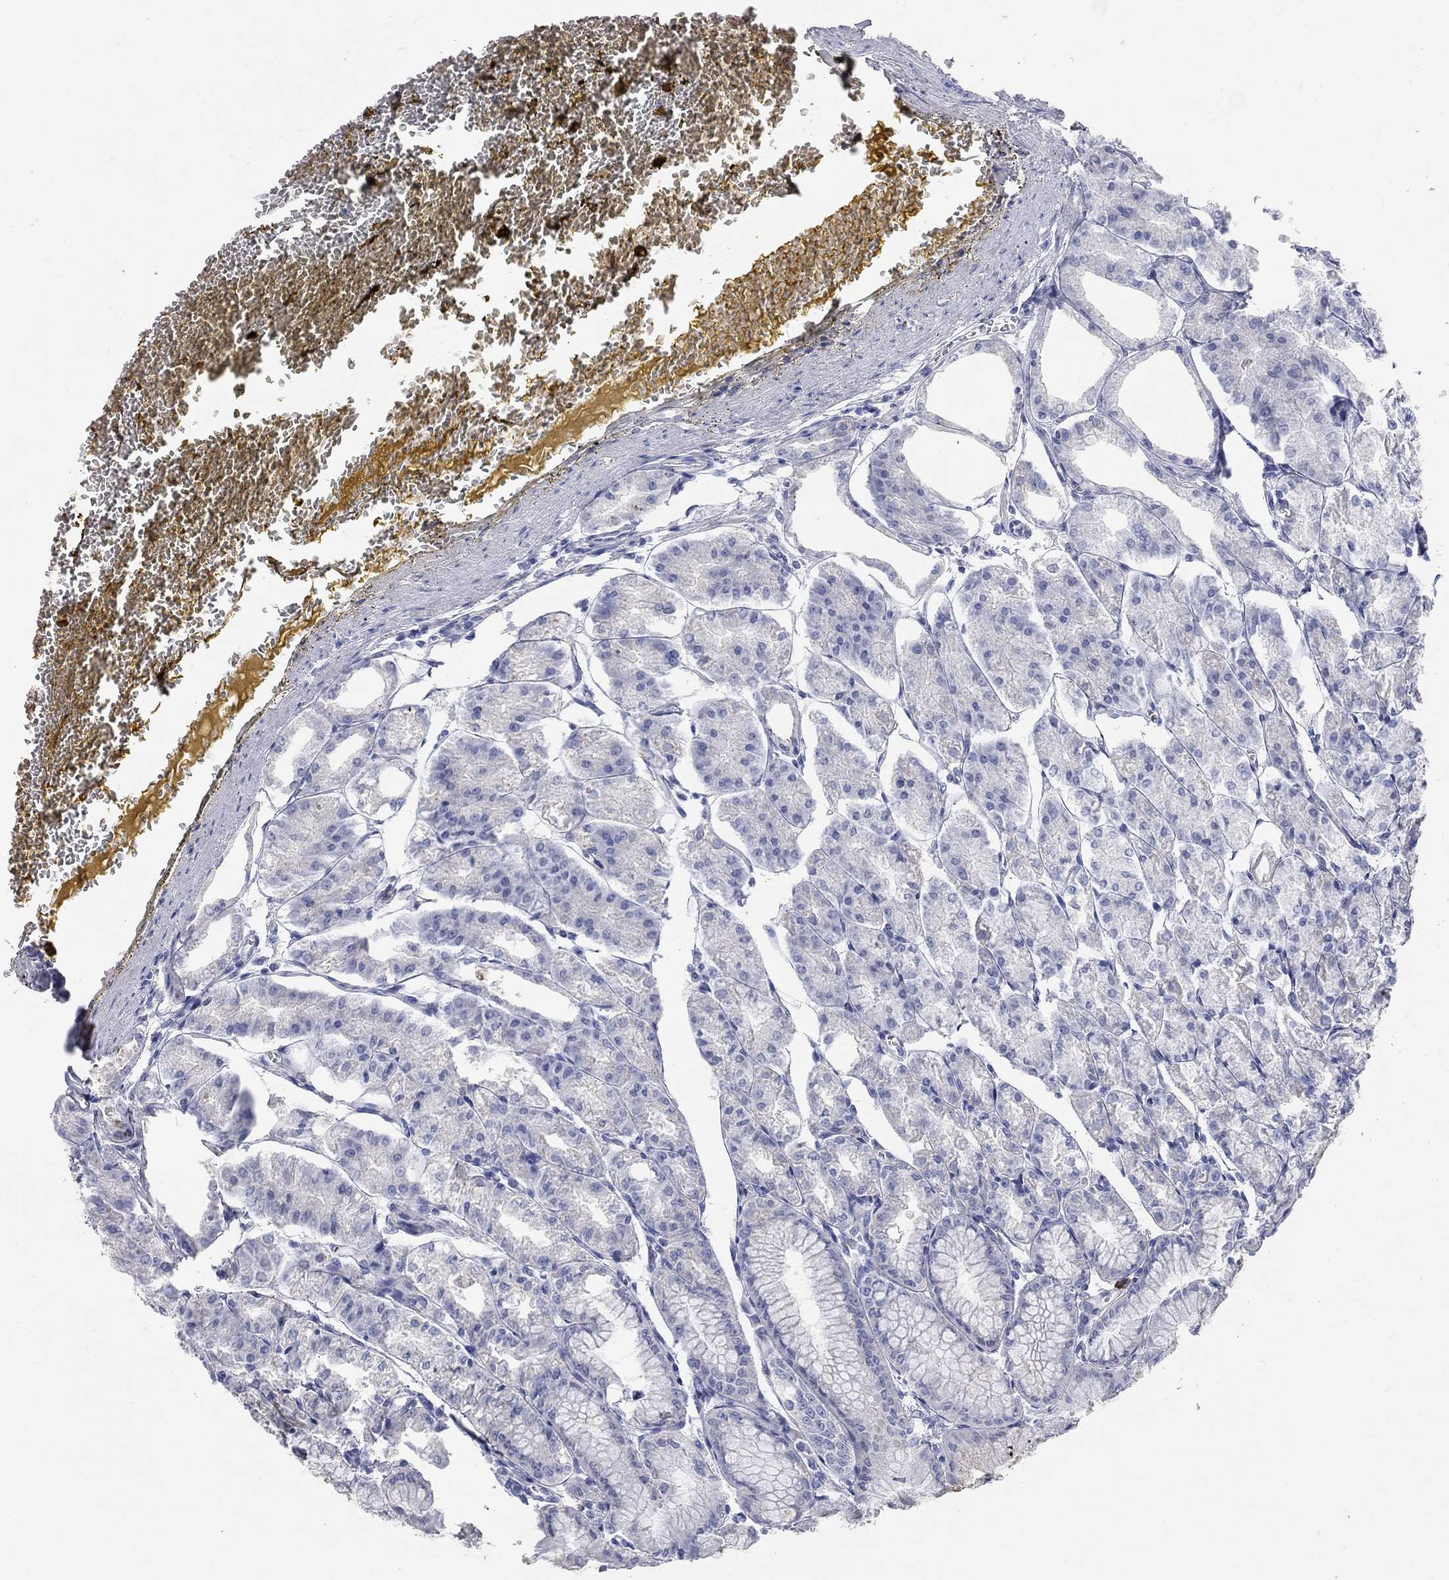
{"staining": {"intensity": "negative", "quantity": "none", "location": "none"}, "tissue": "stomach", "cell_type": "Glandular cells", "image_type": "normal", "snomed": [{"axis": "morphology", "description": "Normal tissue, NOS"}, {"axis": "topography", "description": "Stomach, lower"}], "caption": "A high-resolution micrograph shows immunohistochemistry (IHC) staining of unremarkable stomach, which displays no significant staining in glandular cells. Brightfield microscopy of immunohistochemistry stained with DAB (3,3'-diaminobenzidine) (brown) and hematoxylin (blue), captured at high magnification.", "gene": "AOX1", "patient": {"sex": "male", "age": 71}}